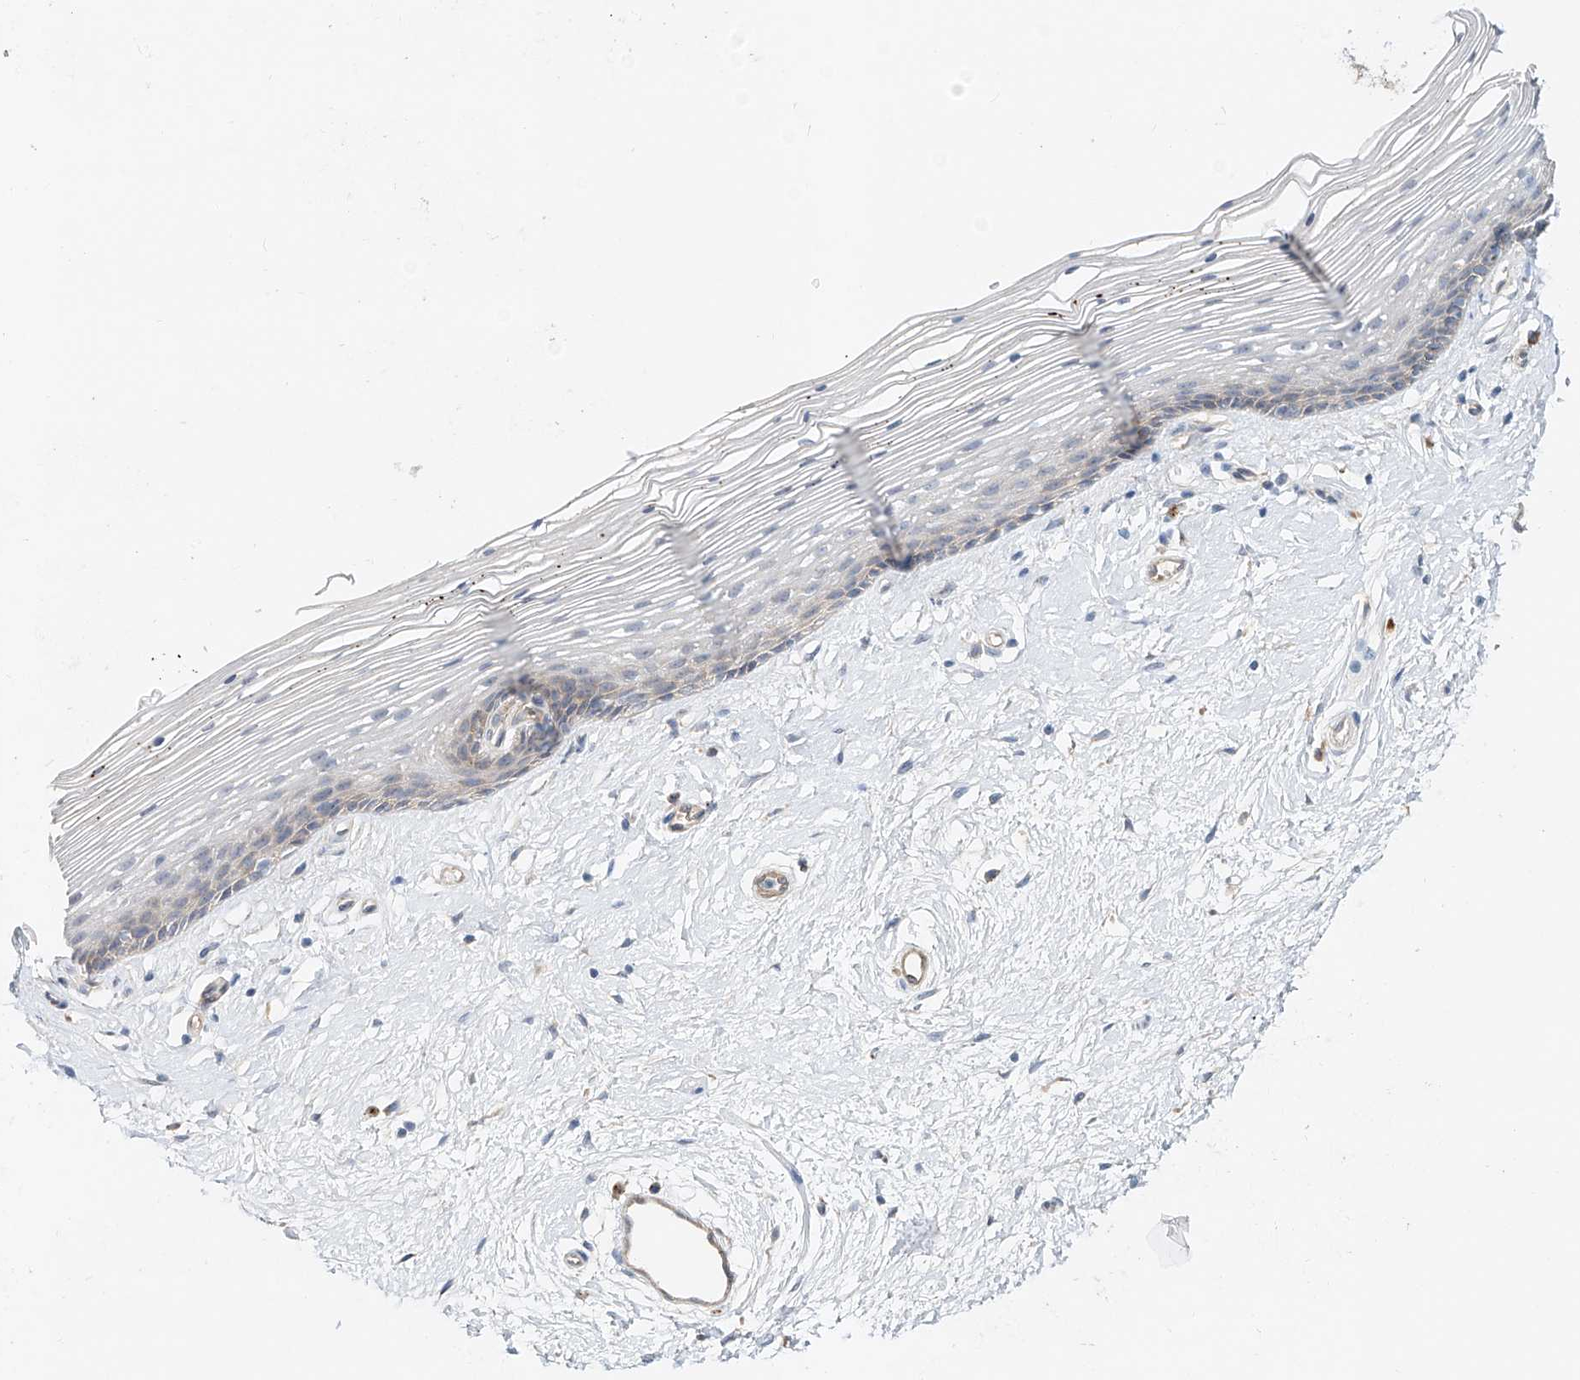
{"staining": {"intensity": "weak", "quantity": "25%-75%", "location": "cytoplasmic/membranous"}, "tissue": "vagina", "cell_type": "Squamous epithelial cells", "image_type": "normal", "snomed": [{"axis": "morphology", "description": "Normal tissue, NOS"}, {"axis": "topography", "description": "Vagina"}], "caption": "Vagina stained with IHC exhibits weak cytoplasmic/membranous staining in approximately 25%-75% of squamous epithelial cells.", "gene": "TRIM47", "patient": {"sex": "female", "age": 46}}